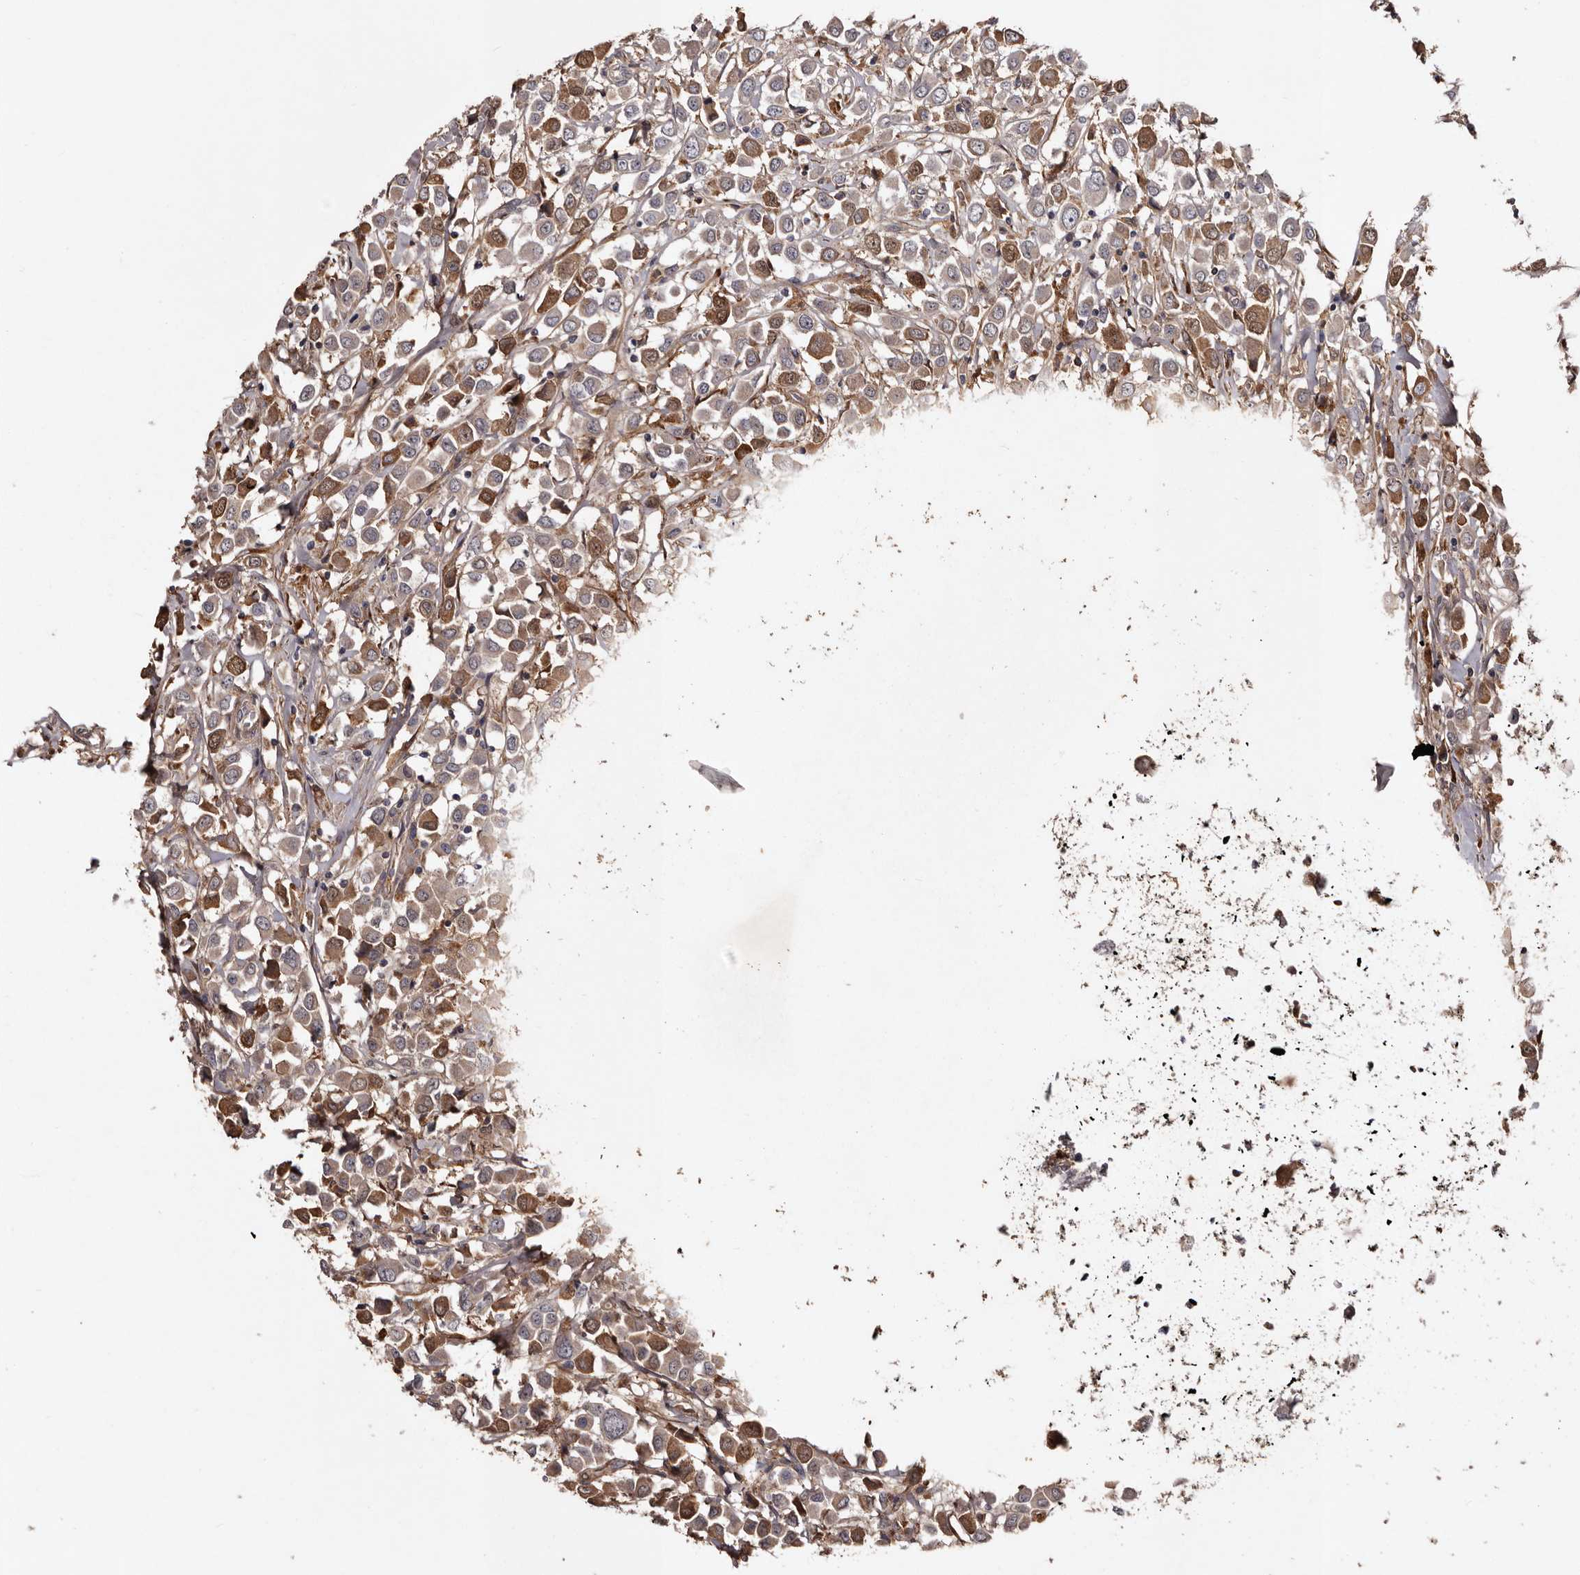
{"staining": {"intensity": "moderate", "quantity": ">75%", "location": "cytoplasmic/membranous"}, "tissue": "breast cancer", "cell_type": "Tumor cells", "image_type": "cancer", "snomed": [{"axis": "morphology", "description": "Duct carcinoma"}, {"axis": "topography", "description": "Breast"}], "caption": "Protein expression analysis of human breast cancer reveals moderate cytoplasmic/membranous expression in about >75% of tumor cells.", "gene": "CYP1B1", "patient": {"sex": "female", "age": 61}}